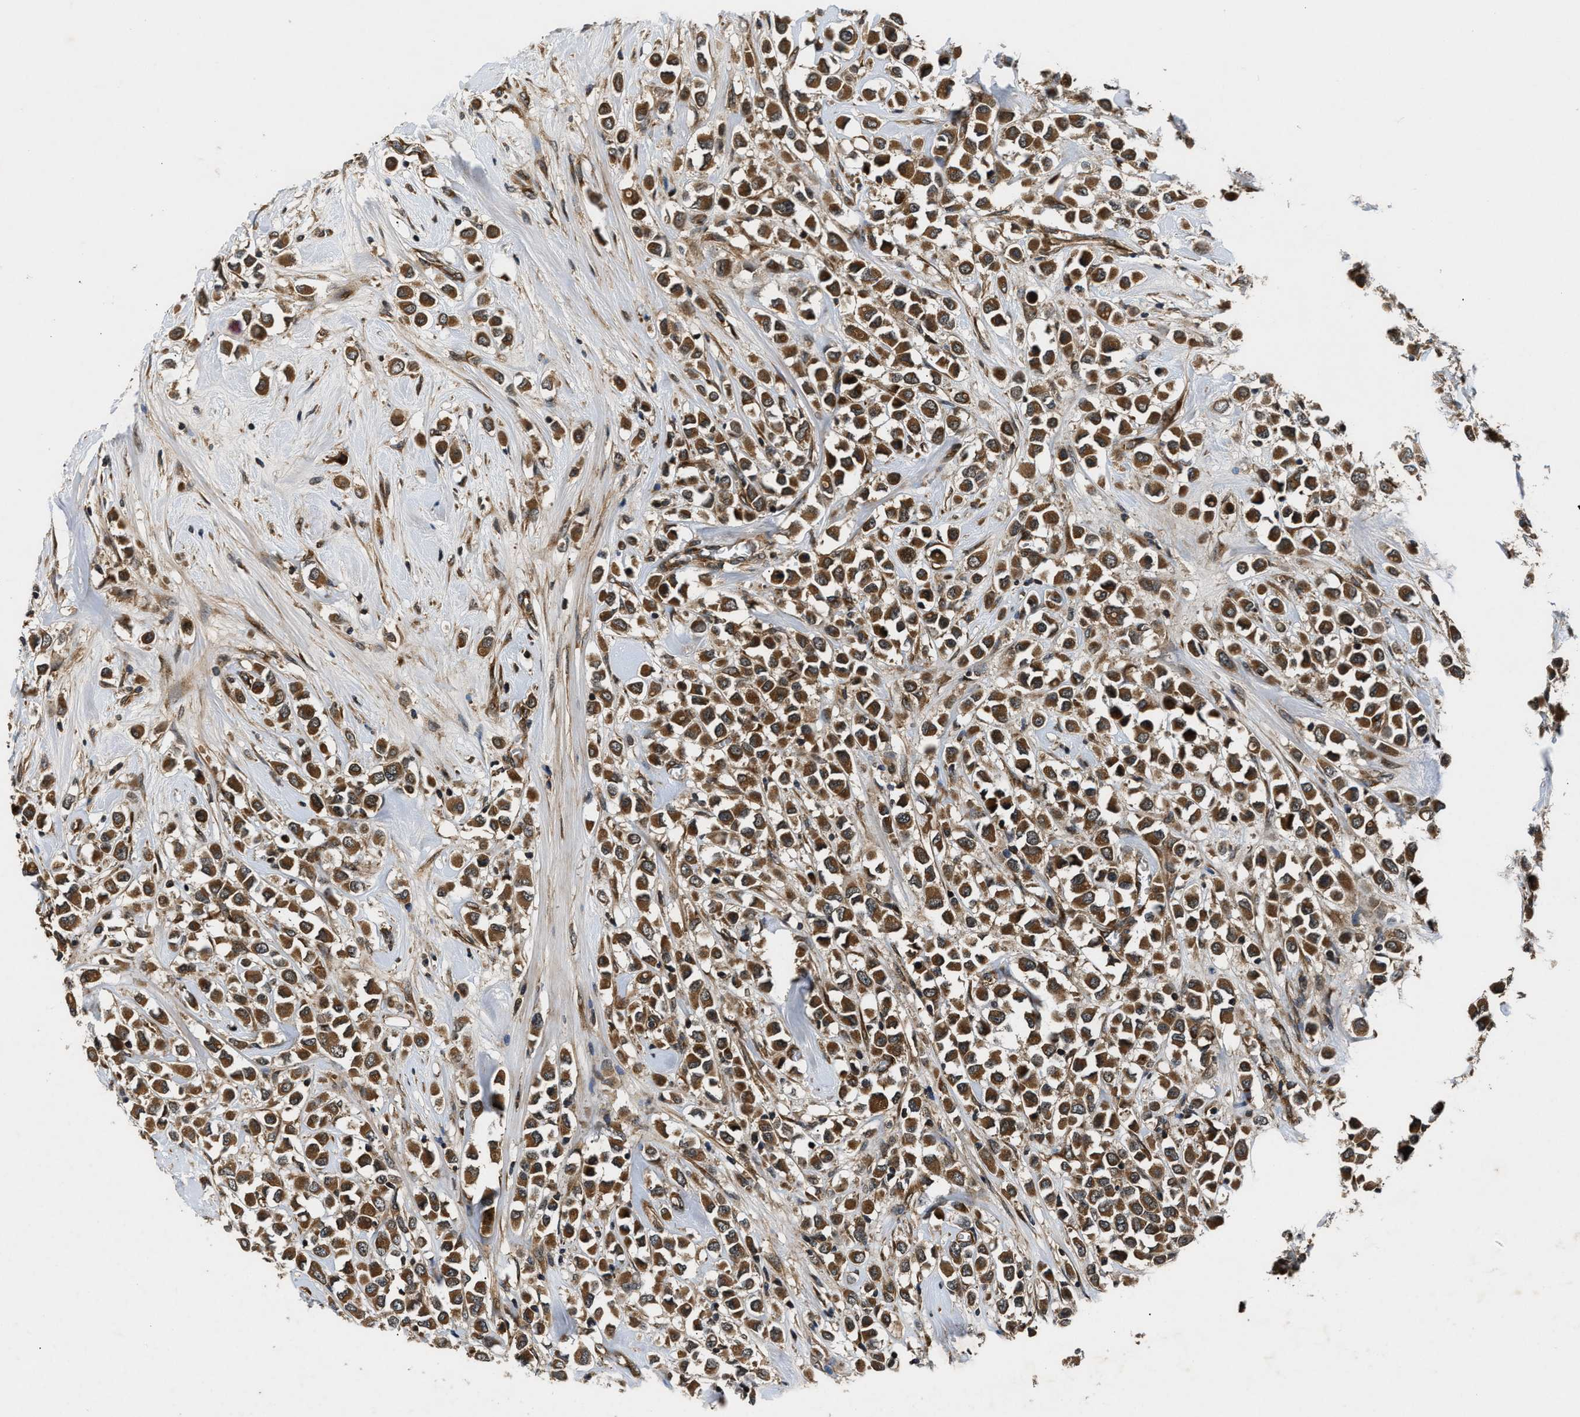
{"staining": {"intensity": "strong", "quantity": ">75%", "location": "cytoplasmic/membranous"}, "tissue": "breast cancer", "cell_type": "Tumor cells", "image_type": "cancer", "snomed": [{"axis": "morphology", "description": "Duct carcinoma"}, {"axis": "topography", "description": "Breast"}], "caption": "A brown stain shows strong cytoplasmic/membranous positivity of a protein in human breast intraductal carcinoma tumor cells.", "gene": "PNPLA8", "patient": {"sex": "female", "age": 61}}